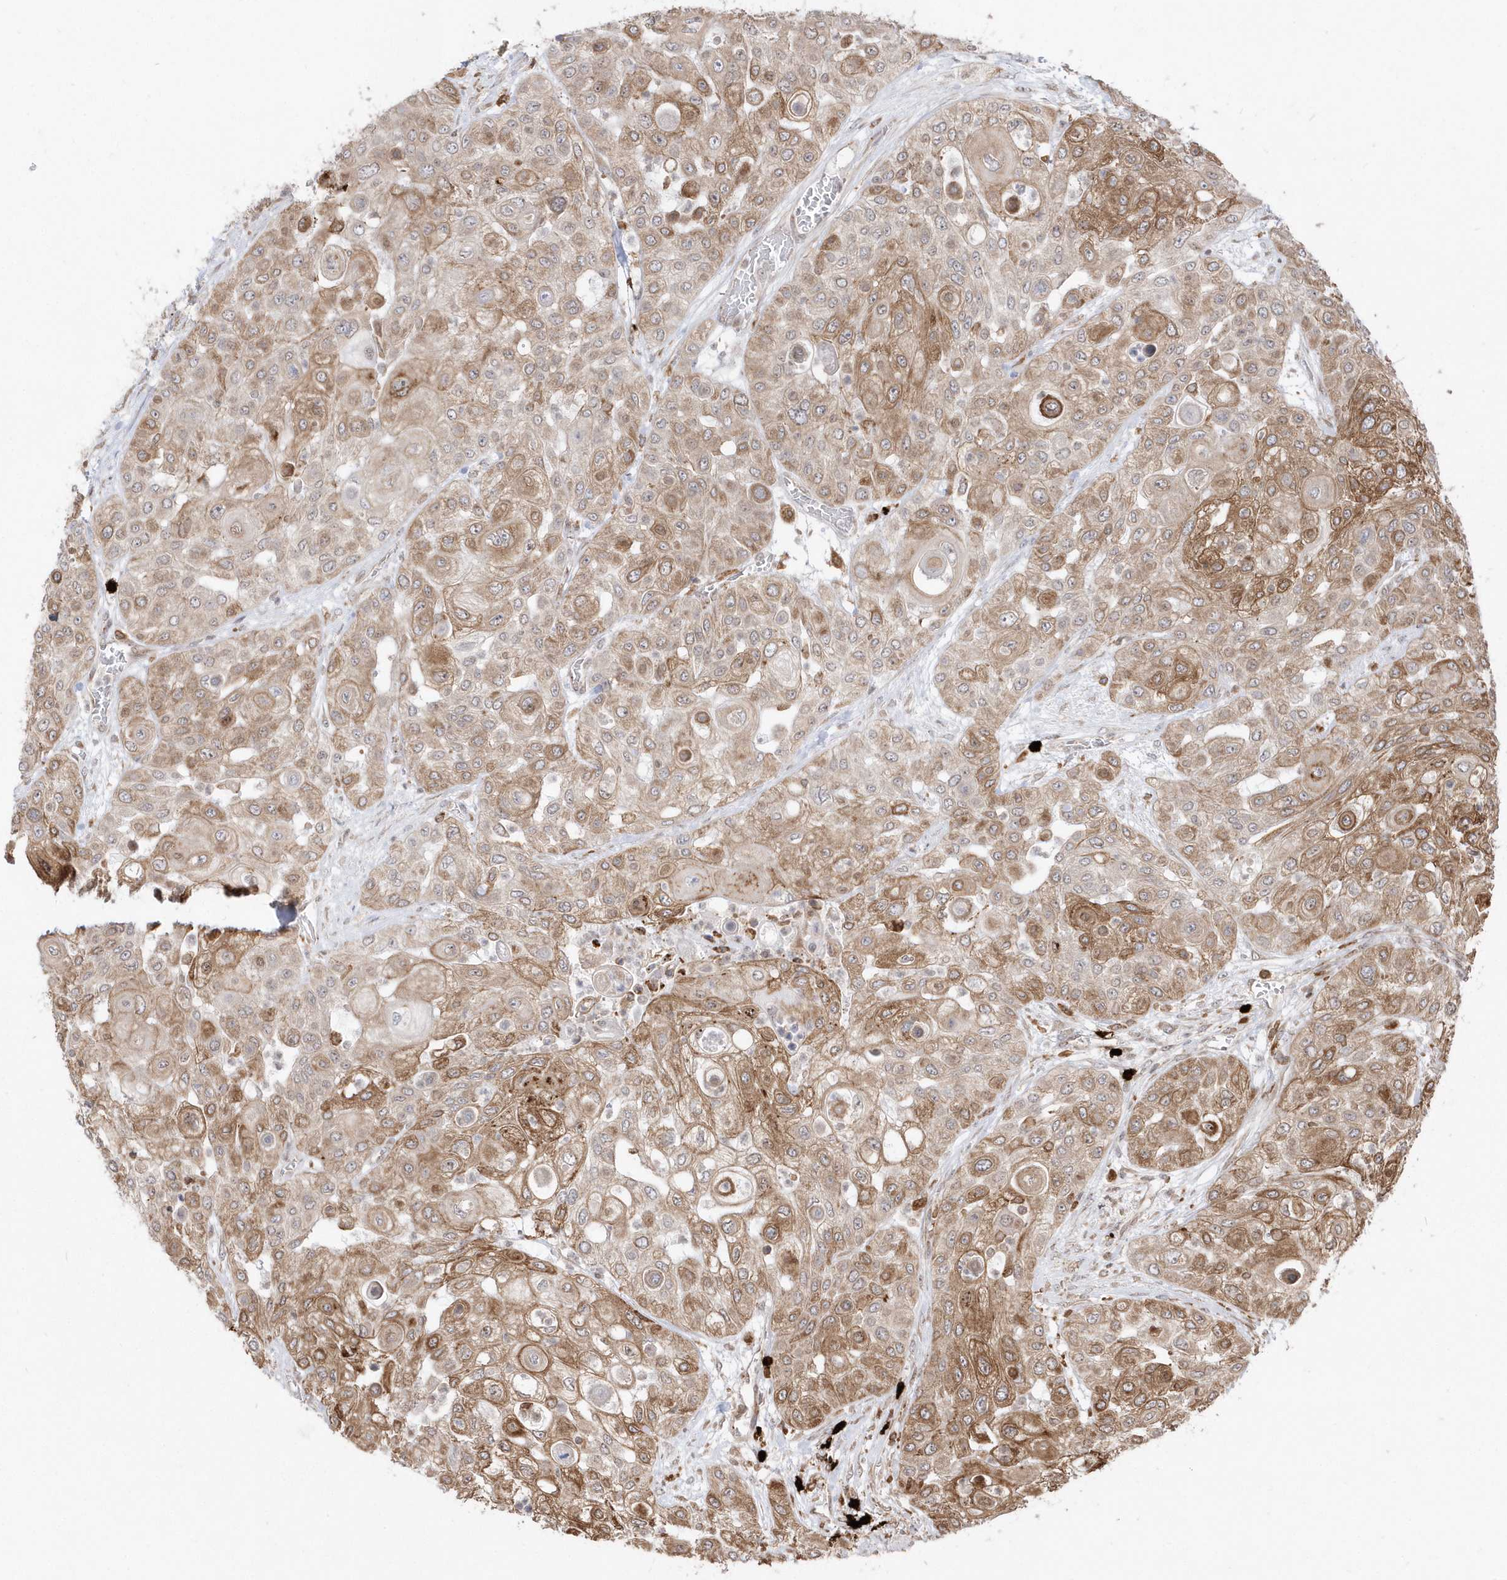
{"staining": {"intensity": "moderate", "quantity": "25%-75%", "location": "cytoplasmic/membranous"}, "tissue": "urothelial cancer", "cell_type": "Tumor cells", "image_type": "cancer", "snomed": [{"axis": "morphology", "description": "Urothelial carcinoma, High grade"}, {"axis": "topography", "description": "Urinary bladder"}], "caption": "A high-resolution photomicrograph shows immunohistochemistry (IHC) staining of urothelial cancer, which demonstrates moderate cytoplasmic/membranous expression in approximately 25%-75% of tumor cells. The protein is shown in brown color, while the nuclei are stained blue.", "gene": "EPC2", "patient": {"sex": "female", "age": 79}}